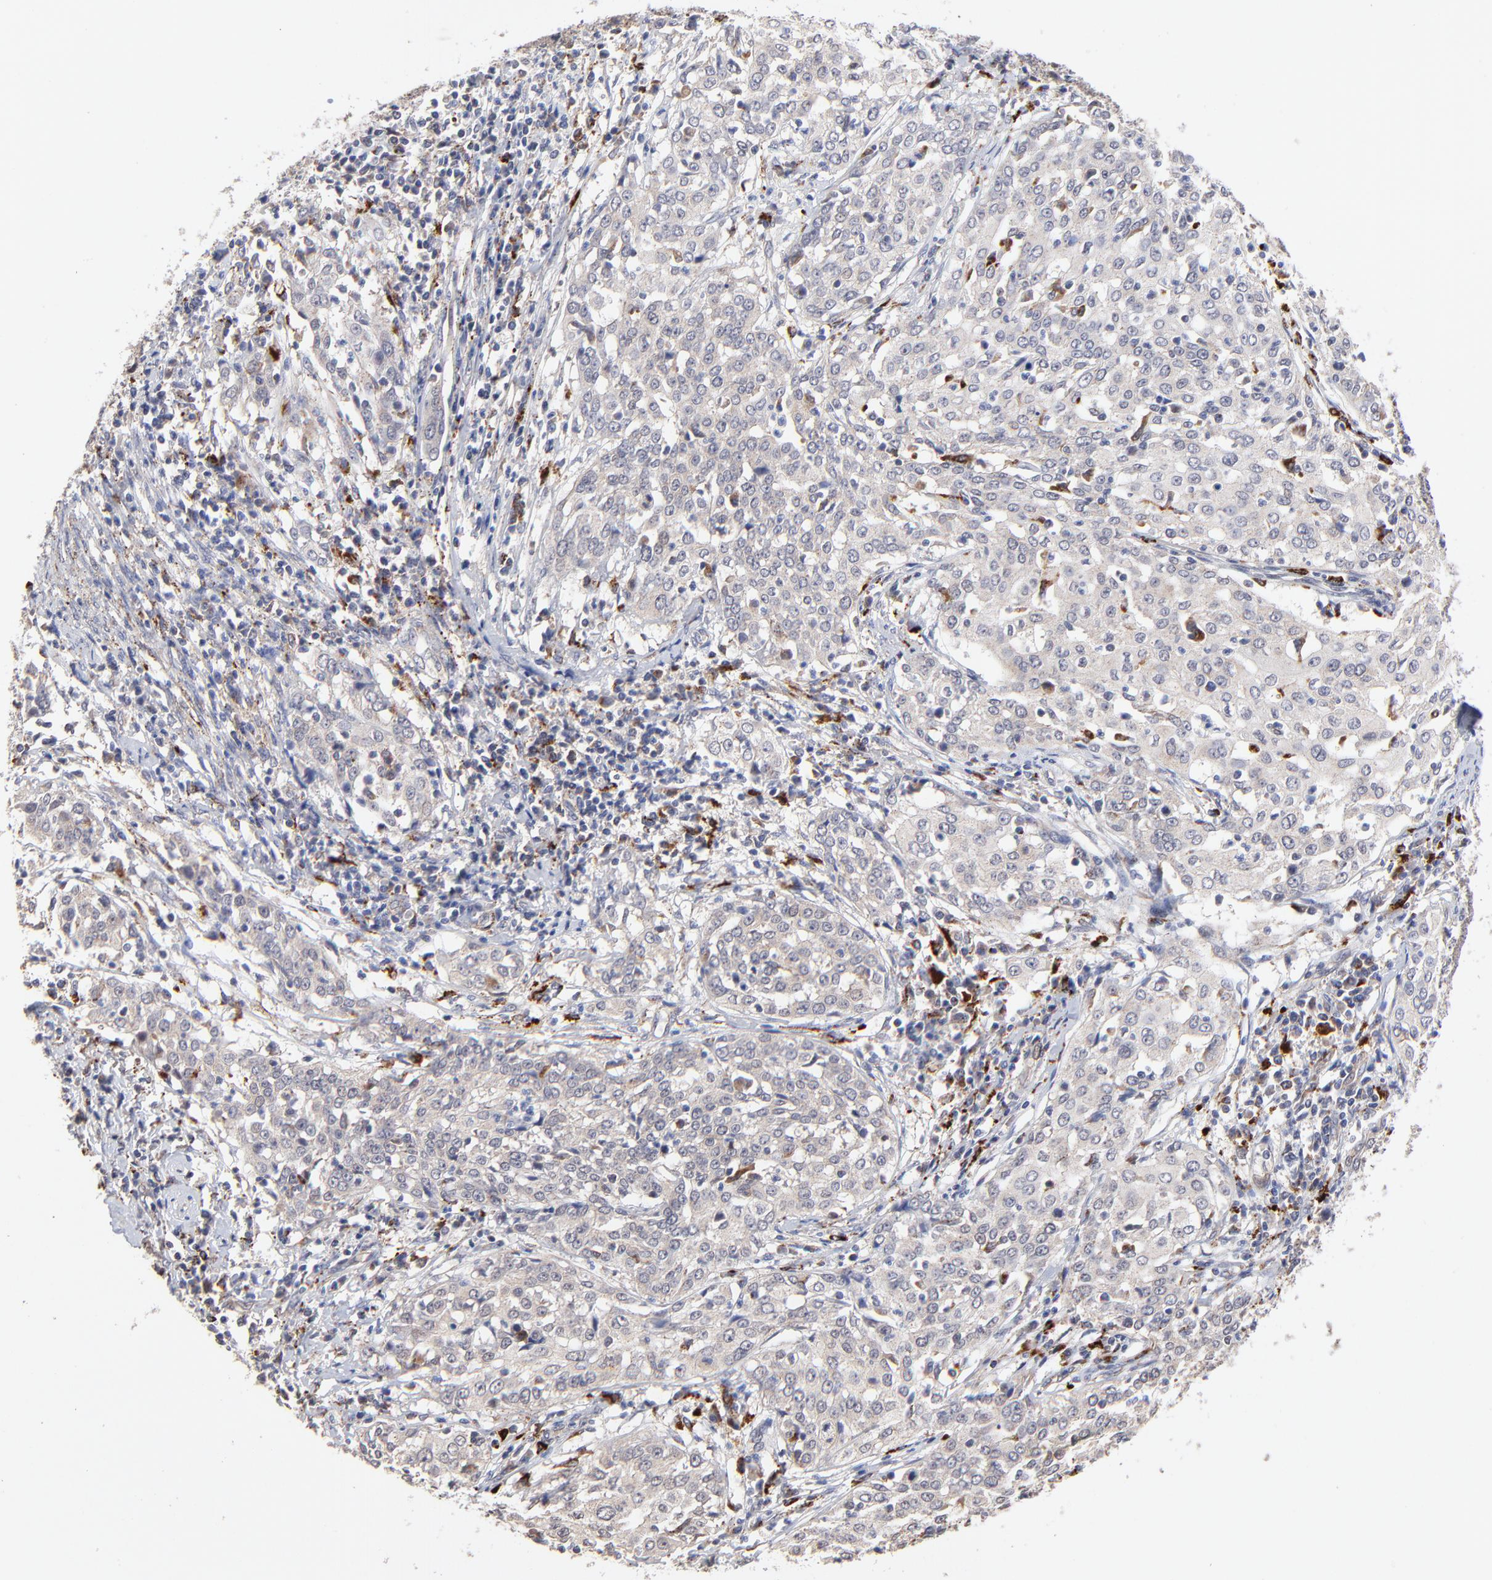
{"staining": {"intensity": "negative", "quantity": "none", "location": "none"}, "tissue": "cervical cancer", "cell_type": "Tumor cells", "image_type": "cancer", "snomed": [{"axis": "morphology", "description": "Squamous cell carcinoma, NOS"}, {"axis": "topography", "description": "Cervix"}], "caption": "DAB immunohistochemical staining of human cervical squamous cell carcinoma displays no significant expression in tumor cells.", "gene": "PDE4B", "patient": {"sex": "female", "age": 39}}